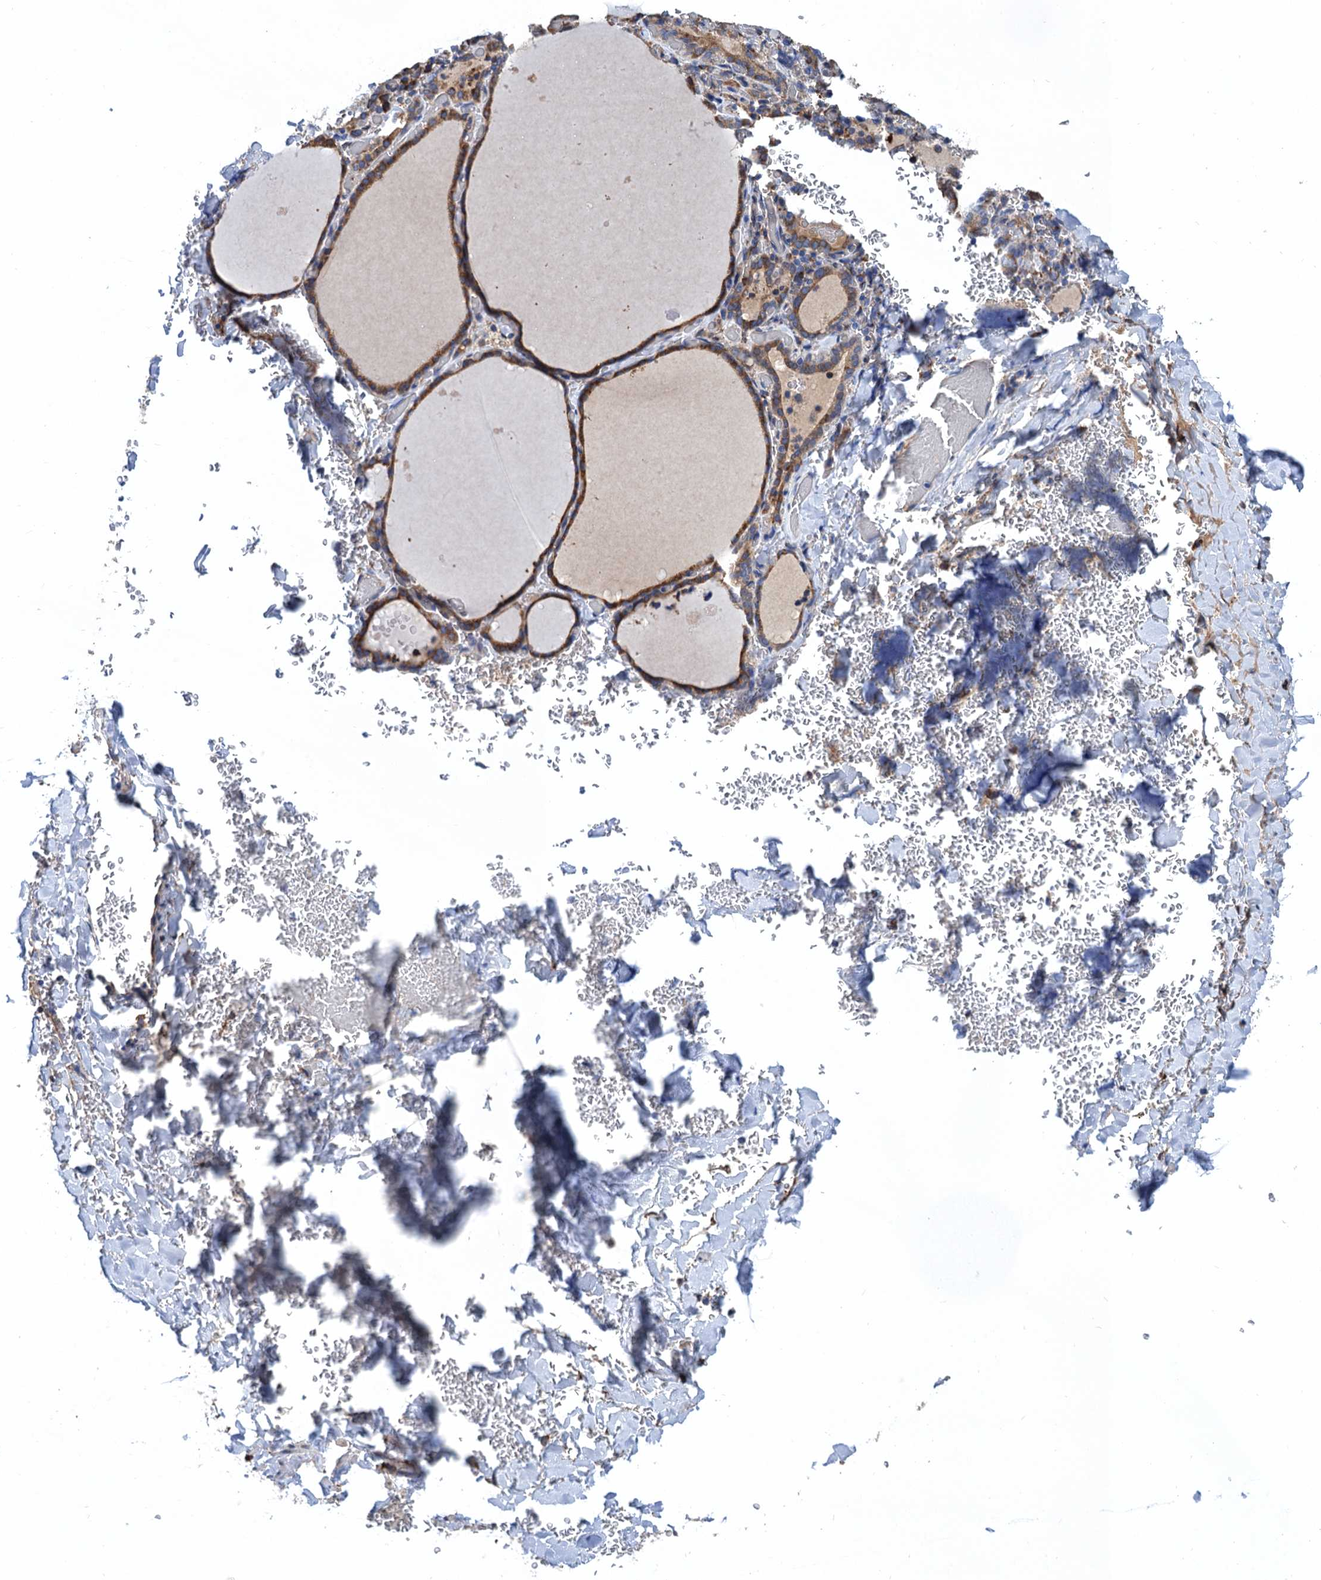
{"staining": {"intensity": "moderate", "quantity": ">75%", "location": "cytoplasmic/membranous"}, "tissue": "thyroid gland", "cell_type": "Glandular cells", "image_type": "normal", "snomed": [{"axis": "morphology", "description": "Normal tissue, NOS"}, {"axis": "topography", "description": "Thyroid gland"}], "caption": "Moderate cytoplasmic/membranous protein positivity is identified in approximately >75% of glandular cells in thyroid gland.", "gene": "CNNM1", "patient": {"sex": "female", "age": 39}}